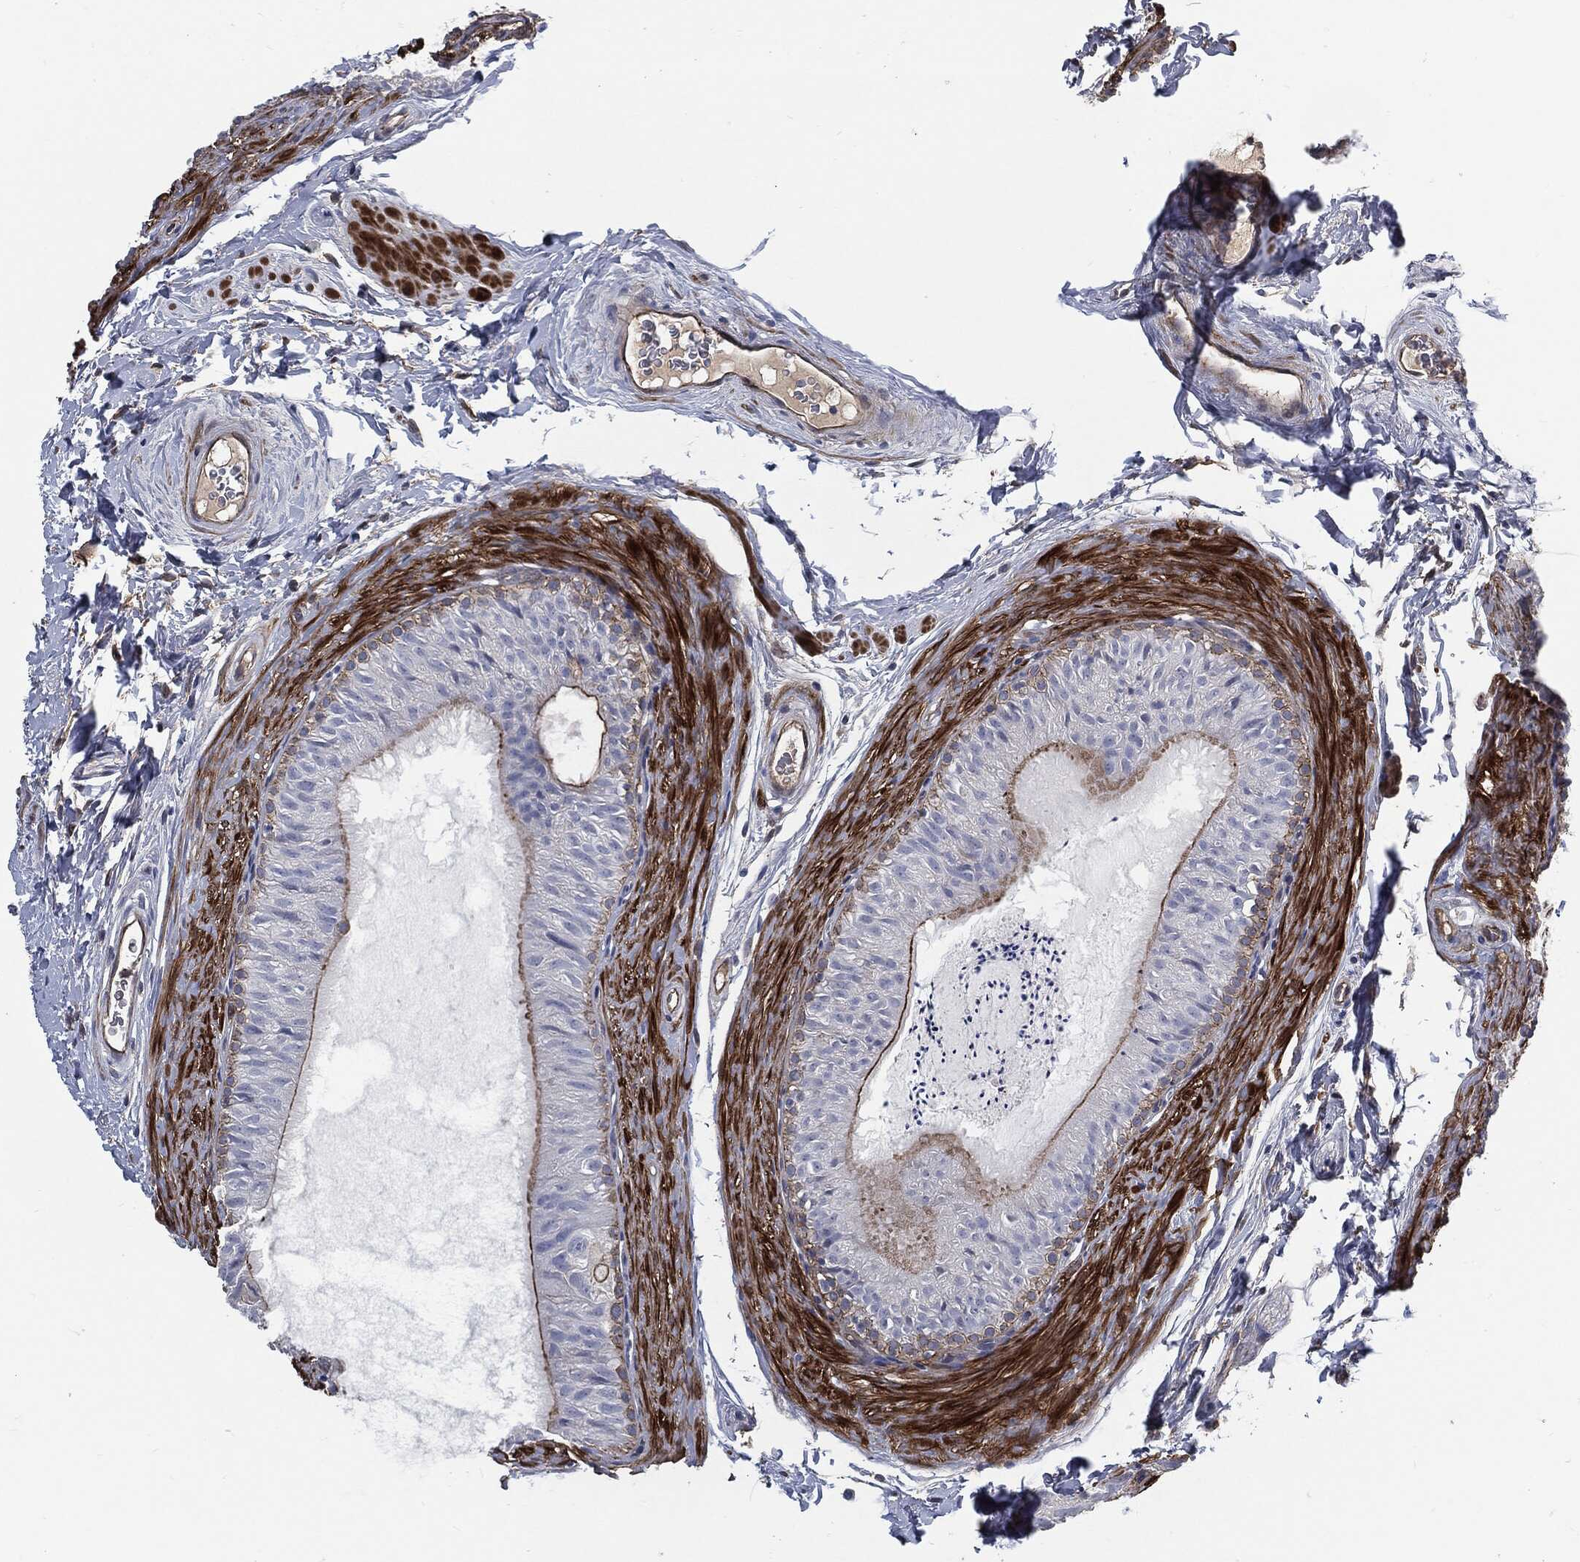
{"staining": {"intensity": "strong", "quantity": "<25%", "location": "cytoplasmic/membranous"}, "tissue": "epididymis", "cell_type": "Glandular cells", "image_type": "normal", "snomed": [{"axis": "morphology", "description": "Normal tissue, NOS"}, {"axis": "topography", "description": "Epididymis"}], "caption": "Immunohistochemistry (DAB) staining of unremarkable epididymis demonstrates strong cytoplasmic/membranous protein expression in about <25% of glandular cells.", "gene": "SVIL", "patient": {"sex": "male", "age": 34}}